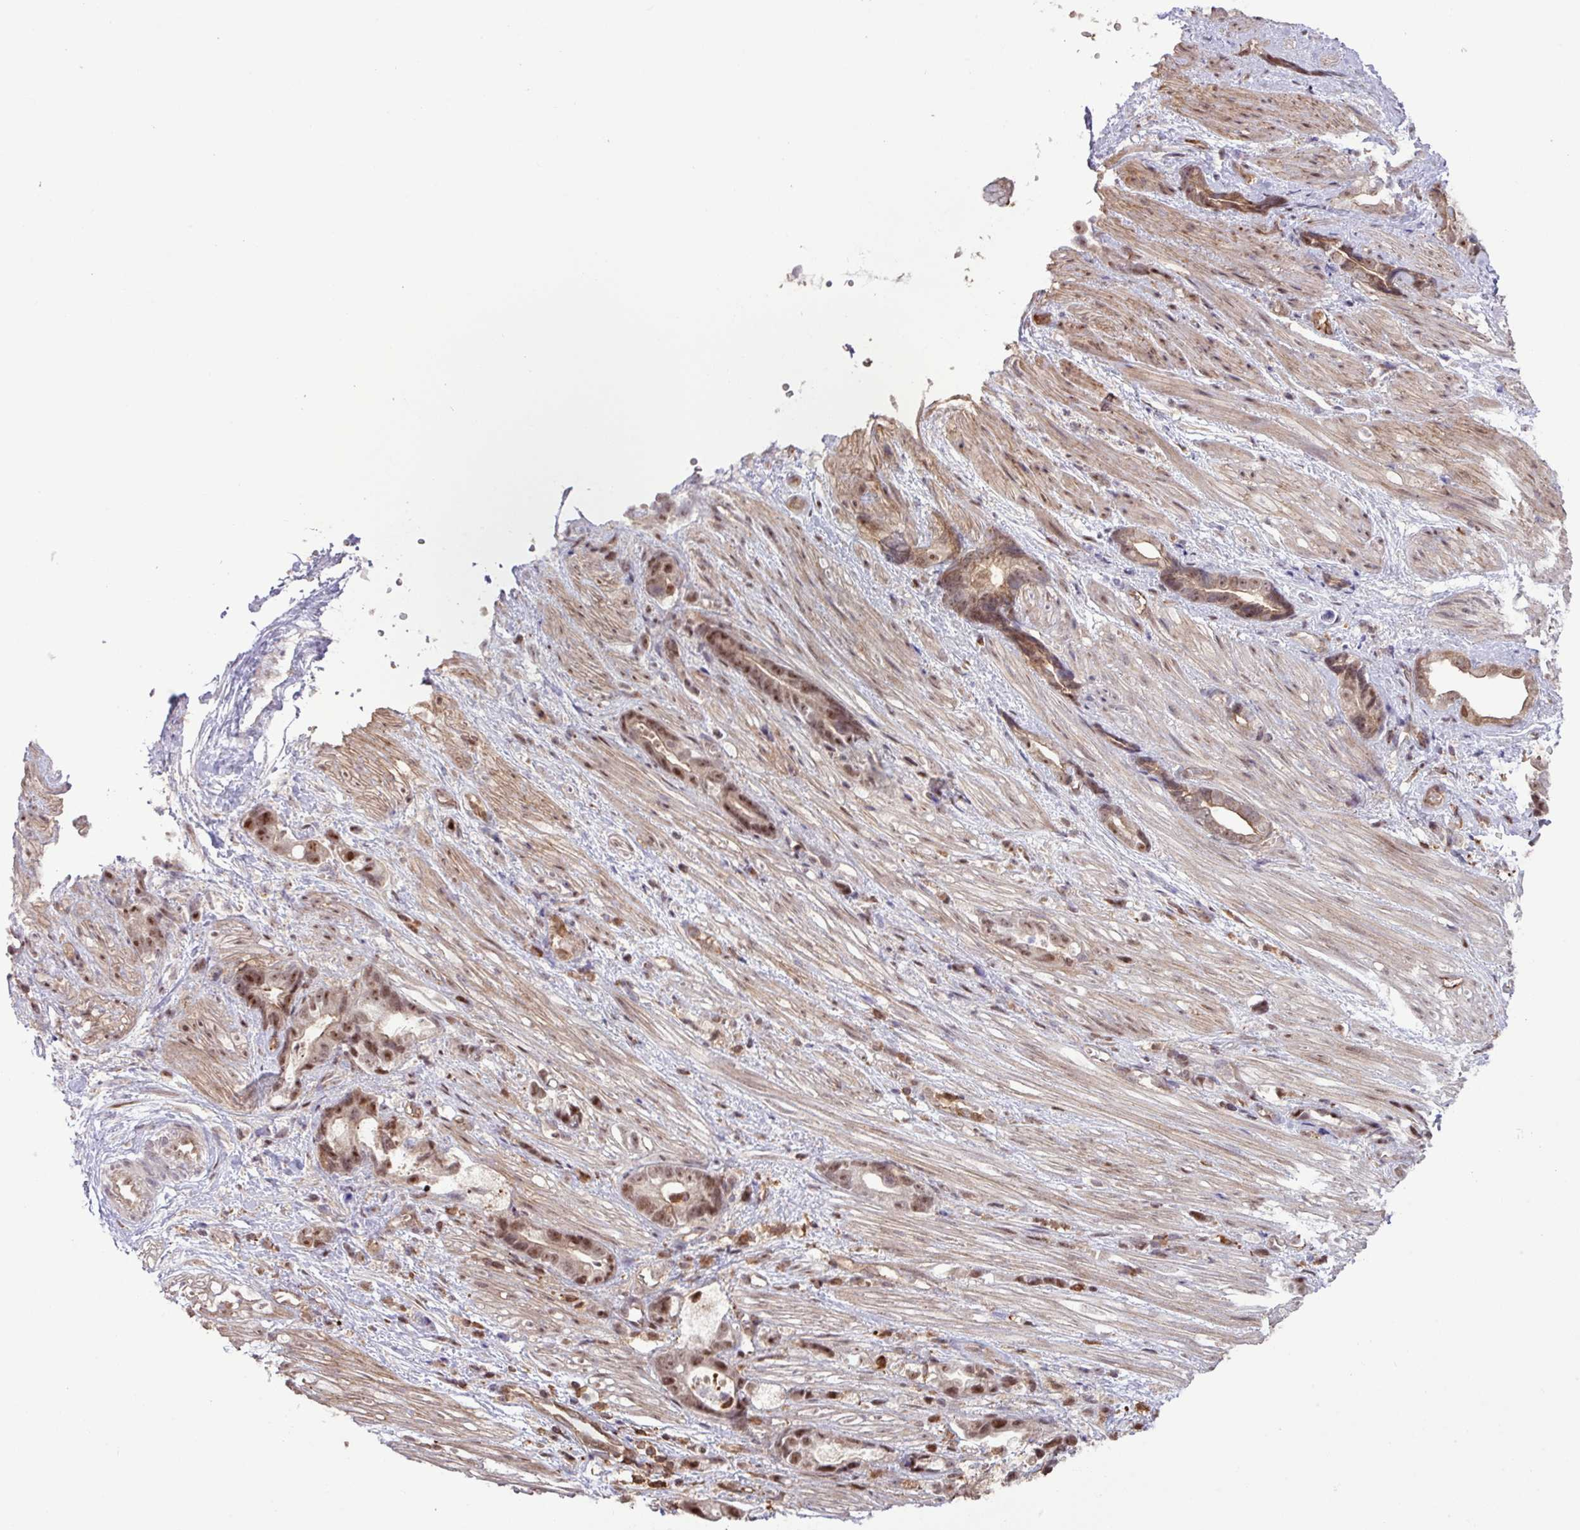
{"staining": {"intensity": "moderate", "quantity": ">75%", "location": "cytoplasmic/membranous,nuclear"}, "tissue": "stomach cancer", "cell_type": "Tumor cells", "image_type": "cancer", "snomed": [{"axis": "morphology", "description": "Adenocarcinoma, NOS"}, {"axis": "topography", "description": "Stomach"}], "caption": "There is medium levels of moderate cytoplasmic/membranous and nuclear expression in tumor cells of stomach cancer (adenocarcinoma), as demonstrated by immunohistochemical staining (brown color).", "gene": "GON7", "patient": {"sex": "male", "age": 55}}